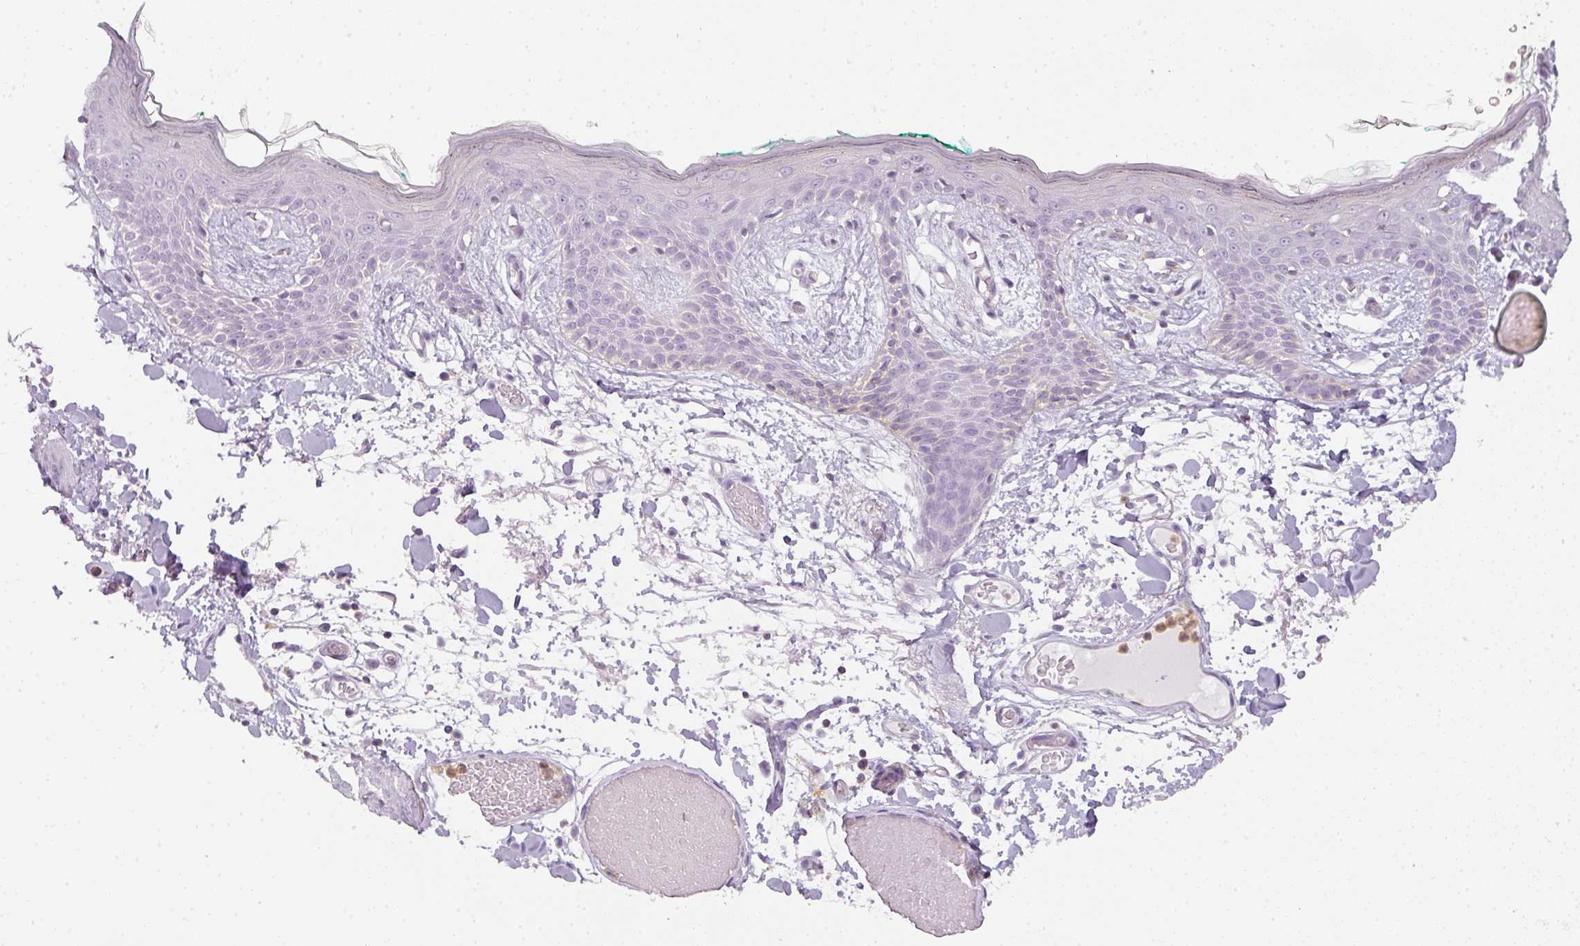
{"staining": {"intensity": "negative", "quantity": "none", "location": "none"}, "tissue": "skin", "cell_type": "Fibroblasts", "image_type": "normal", "snomed": [{"axis": "morphology", "description": "Normal tissue, NOS"}, {"axis": "topography", "description": "Skin"}], "caption": "Skin stained for a protein using IHC reveals no staining fibroblasts.", "gene": "TMEM42", "patient": {"sex": "male", "age": 79}}